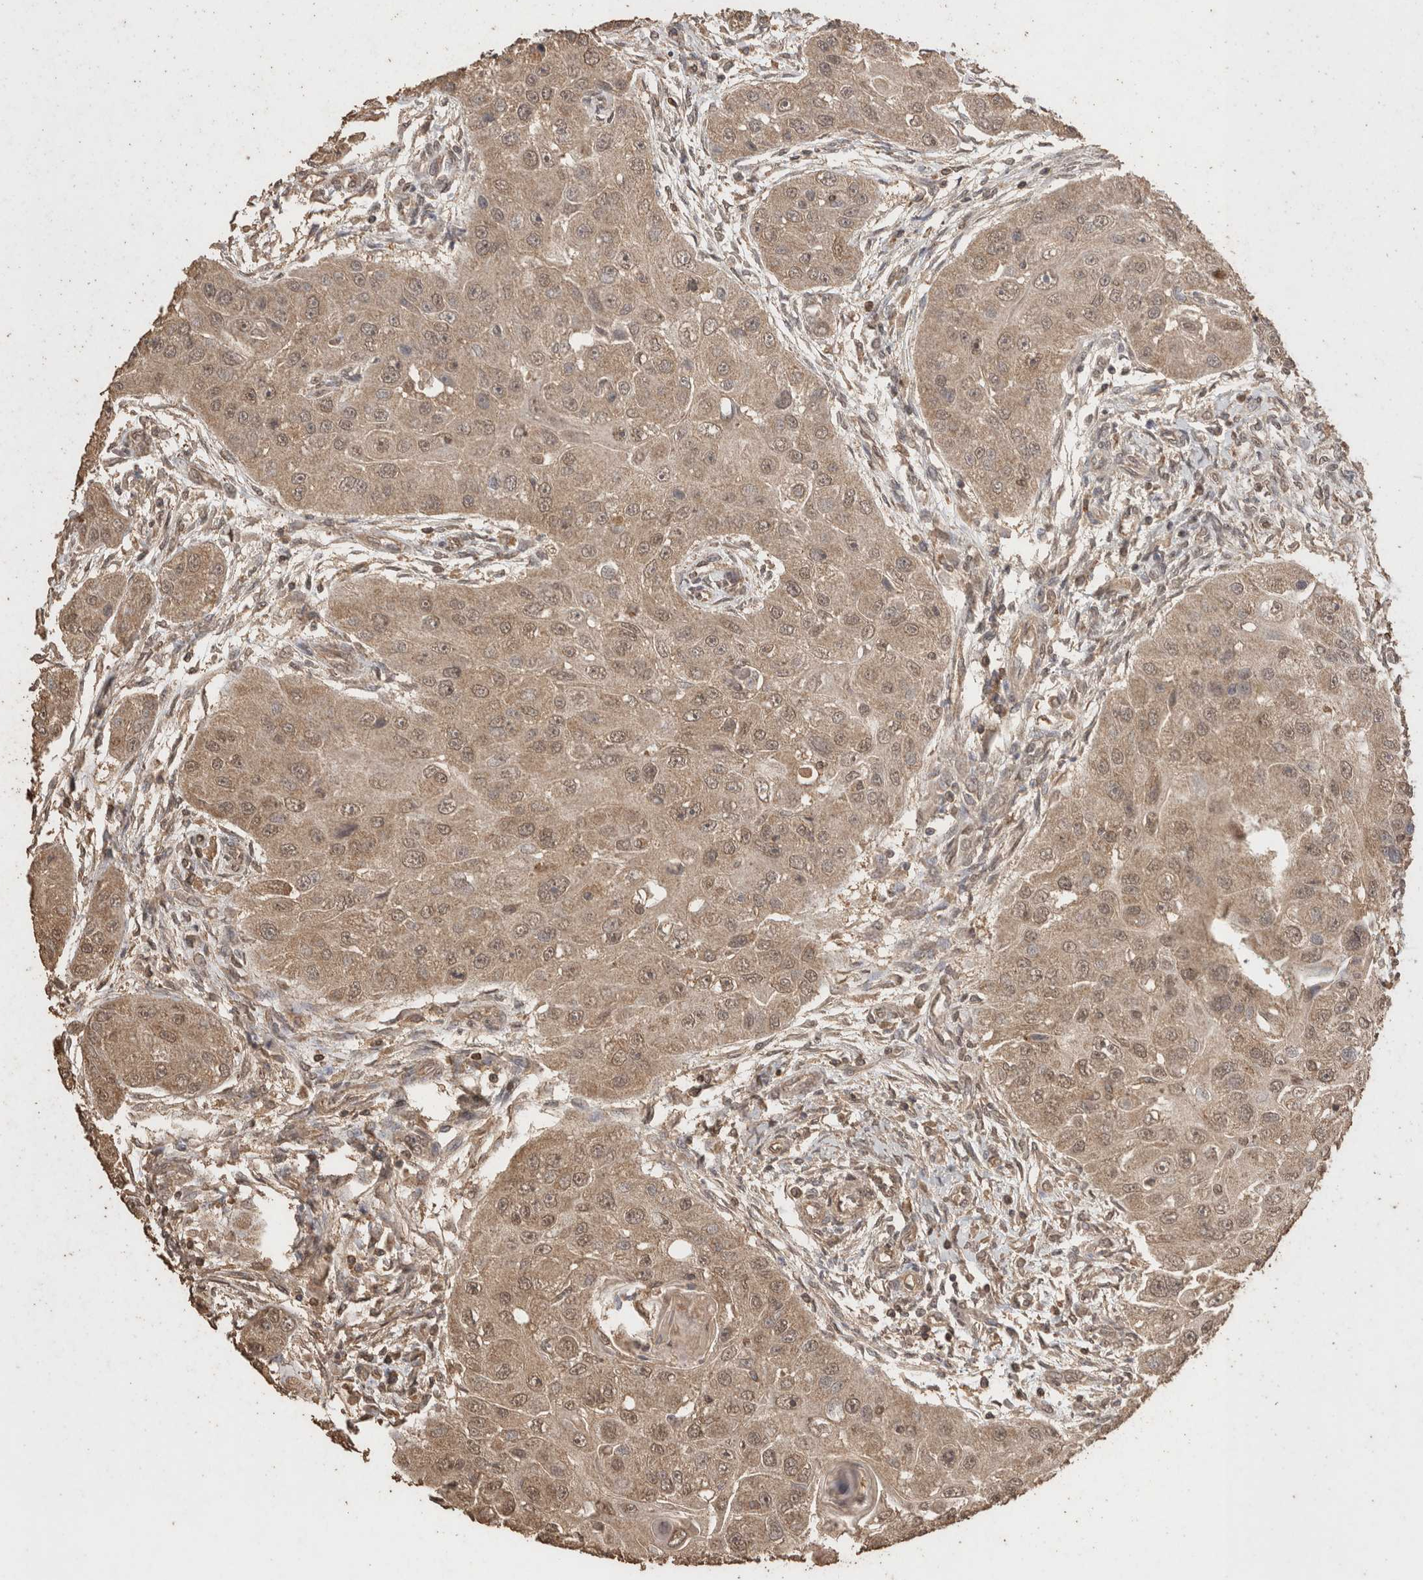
{"staining": {"intensity": "weak", "quantity": ">75%", "location": "cytoplasmic/membranous,nuclear"}, "tissue": "head and neck cancer", "cell_type": "Tumor cells", "image_type": "cancer", "snomed": [{"axis": "morphology", "description": "Normal tissue, NOS"}, {"axis": "morphology", "description": "Squamous cell carcinoma, NOS"}, {"axis": "topography", "description": "Skeletal muscle"}, {"axis": "topography", "description": "Head-Neck"}], "caption": "Head and neck cancer (squamous cell carcinoma) stained for a protein demonstrates weak cytoplasmic/membranous and nuclear positivity in tumor cells. (DAB (3,3'-diaminobenzidine) = brown stain, brightfield microscopy at high magnification).", "gene": "CX3CL1", "patient": {"sex": "male", "age": 51}}